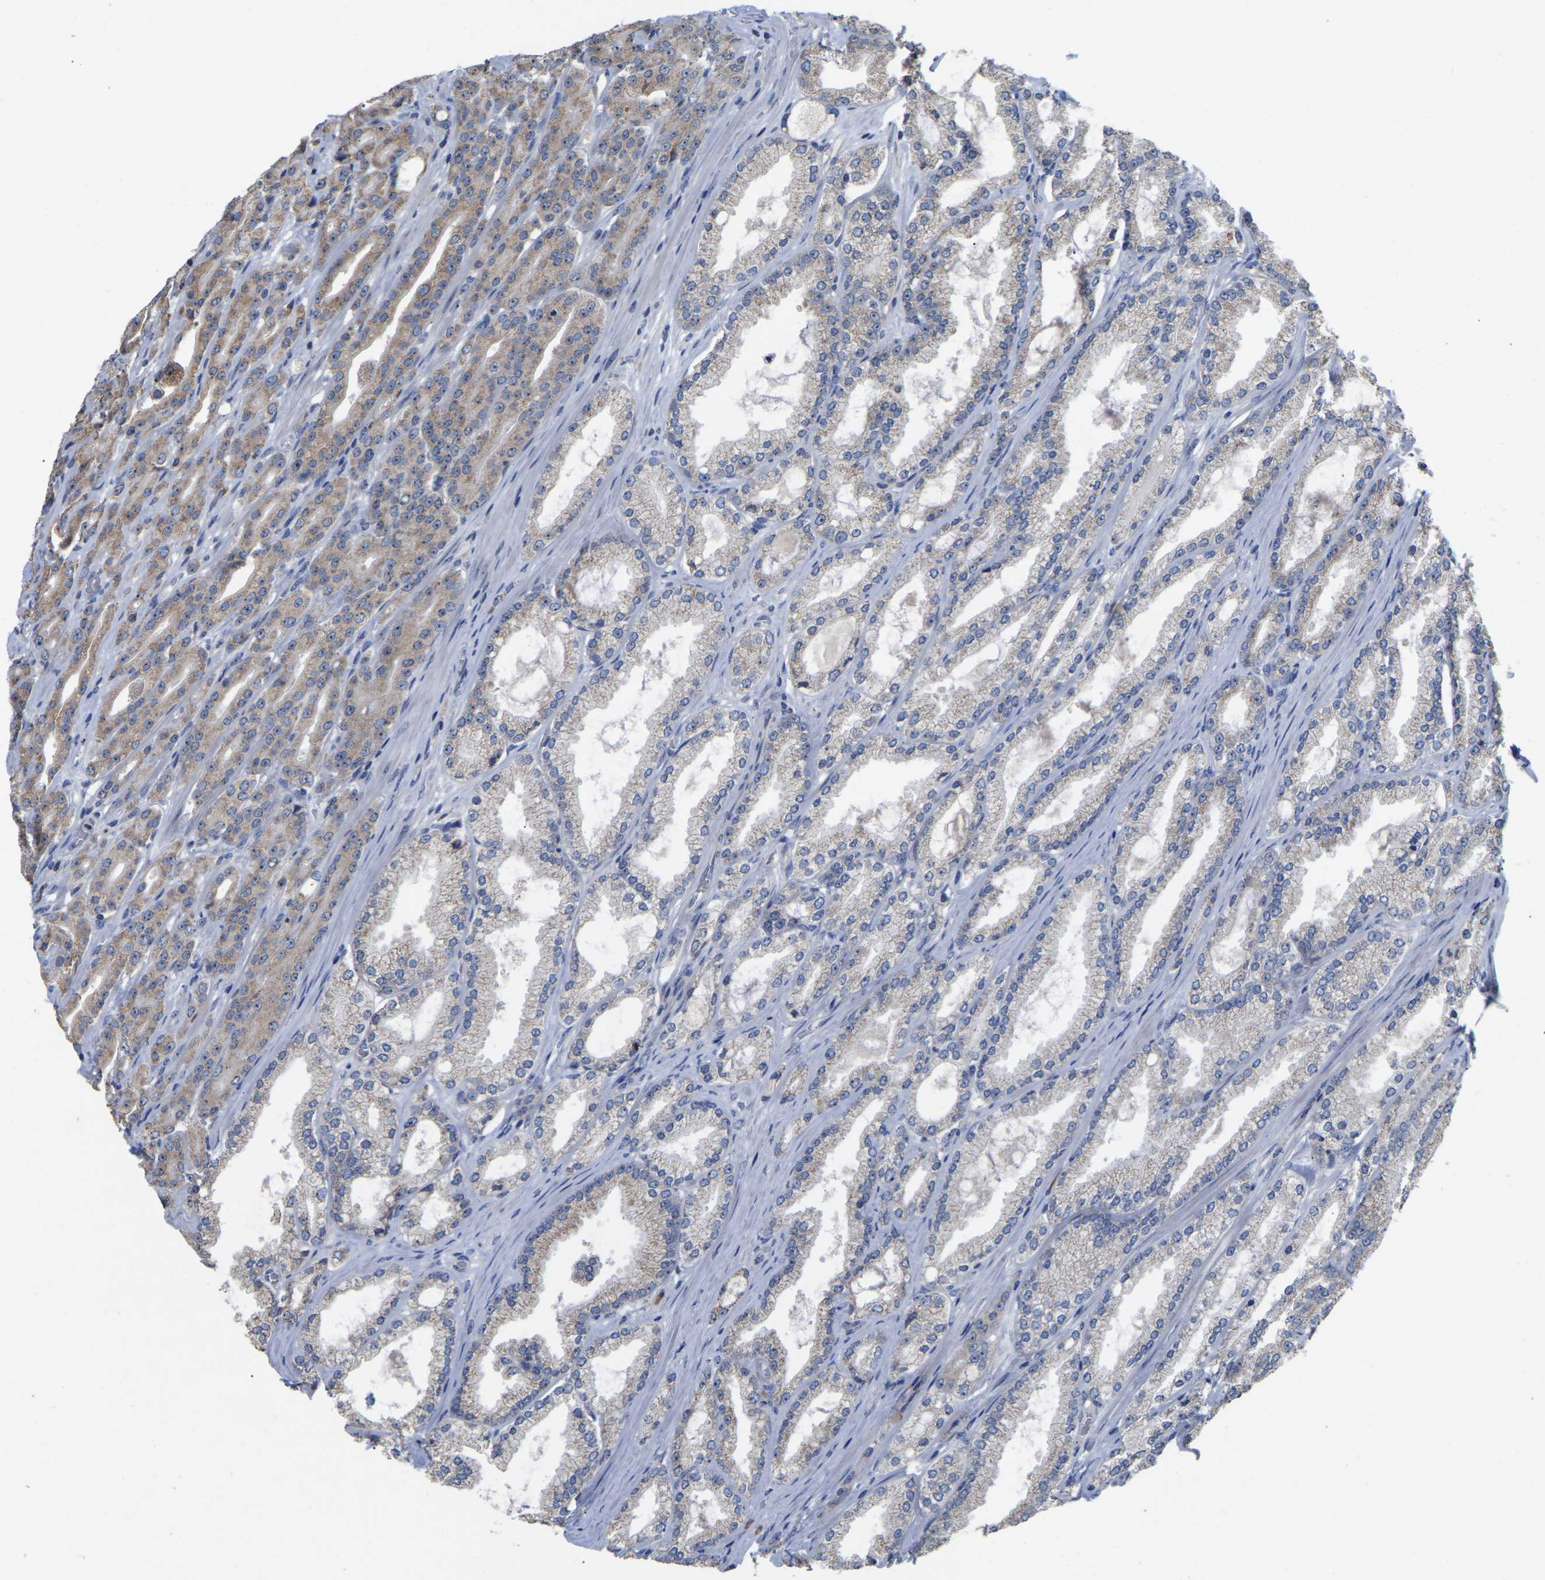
{"staining": {"intensity": "moderate", "quantity": "25%-75%", "location": "cytoplasmic/membranous"}, "tissue": "prostate cancer", "cell_type": "Tumor cells", "image_type": "cancer", "snomed": [{"axis": "morphology", "description": "Adenocarcinoma, High grade"}, {"axis": "topography", "description": "Prostate"}], "caption": "Moderate cytoplasmic/membranous staining is identified in about 25%-75% of tumor cells in prostate cancer.", "gene": "NOP53", "patient": {"sex": "male", "age": 71}}